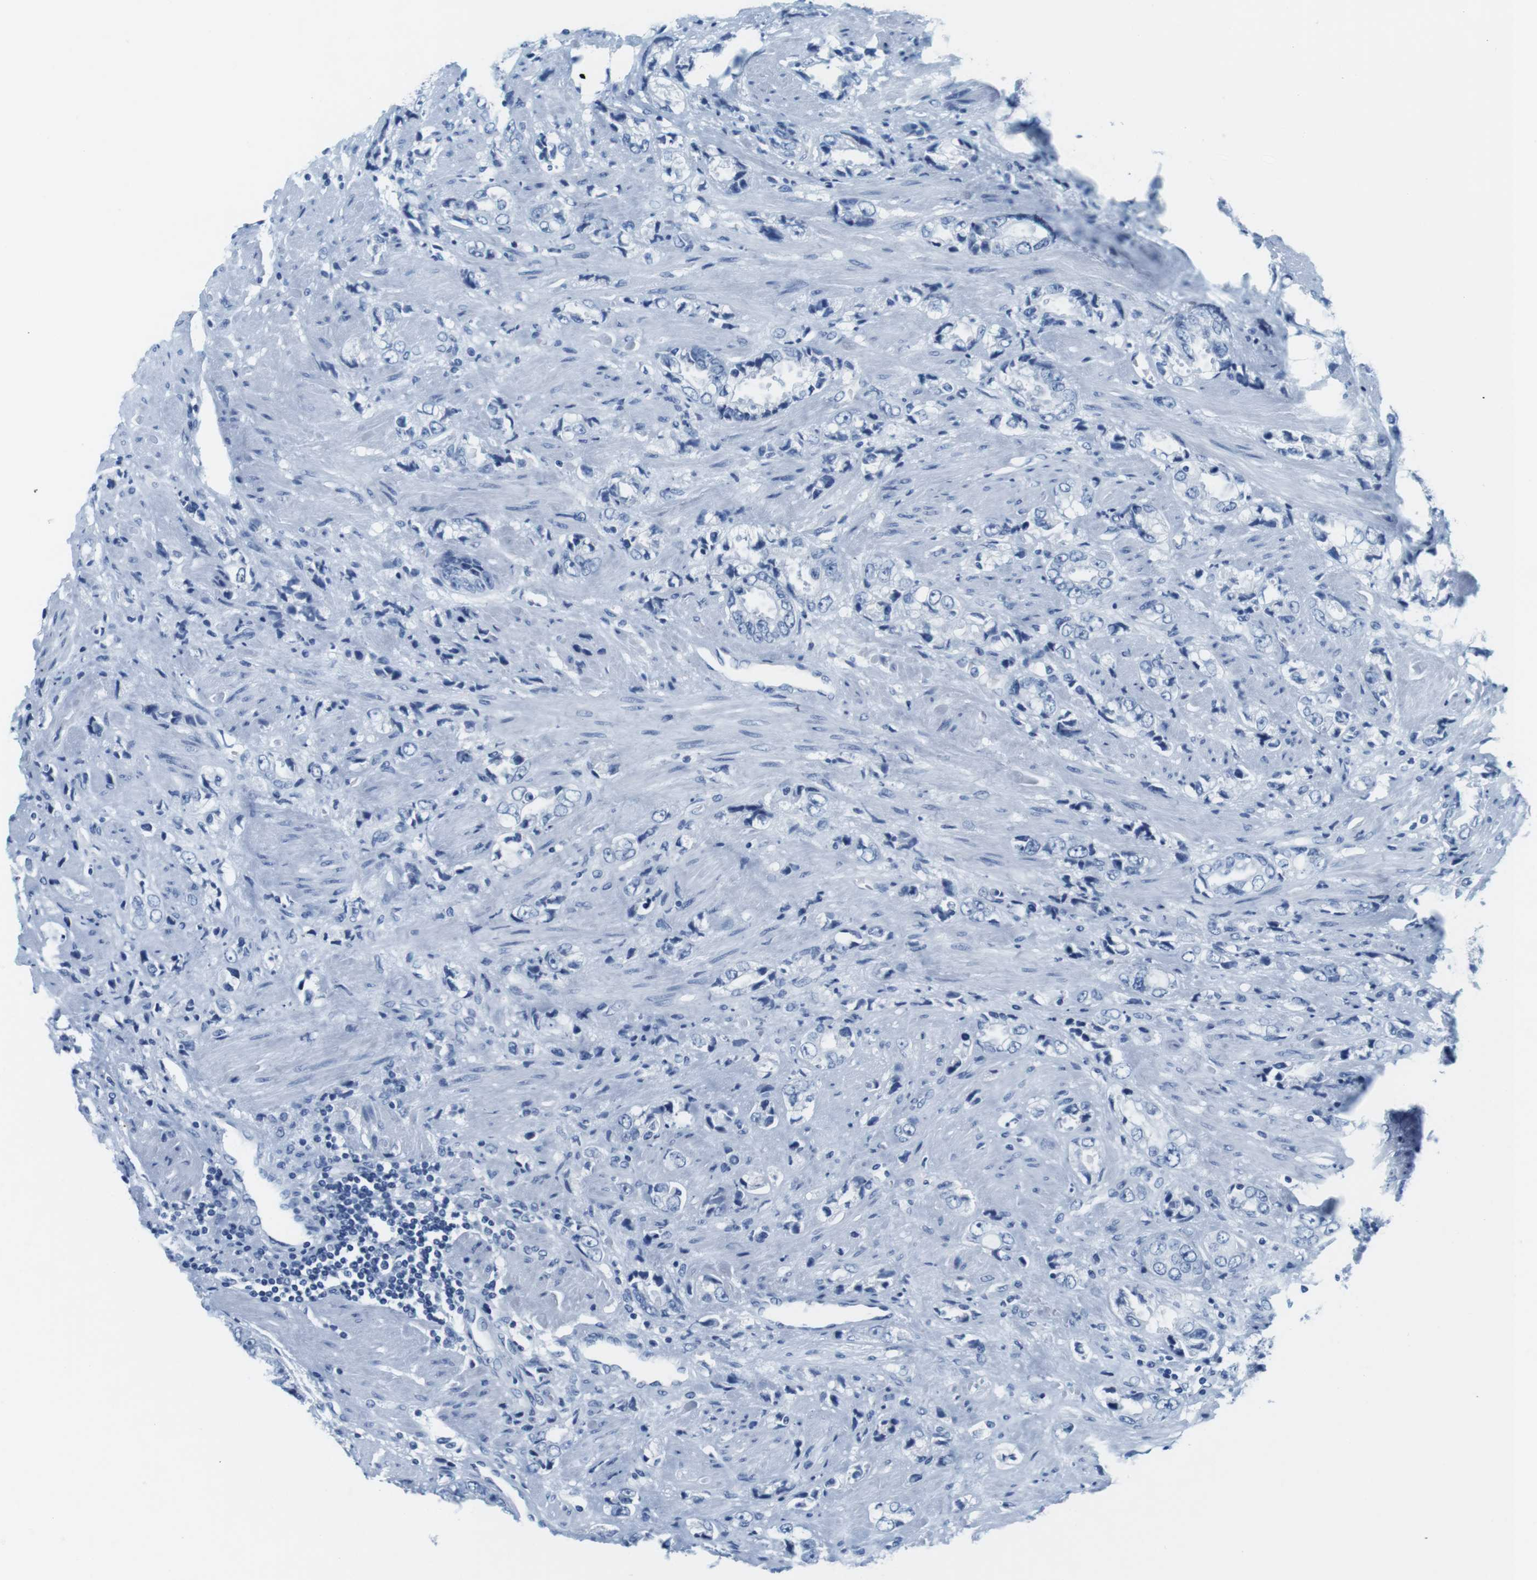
{"staining": {"intensity": "negative", "quantity": "none", "location": "none"}, "tissue": "prostate cancer", "cell_type": "Tumor cells", "image_type": "cancer", "snomed": [{"axis": "morphology", "description": "Adenocarcinoma, High grade"}, {"axis": "topography", "description": "Prostate"}], "caption": "An immunohistochemistry micrograph of prostate cancer (adenocarcinoma (high-grade)) is shown. There is no staining in tumor cells of prostate cancer (adenocarcinoma (high-grade)).", "gene": "CYP2C9", "patient": {"sex": "male", "age": 61}}